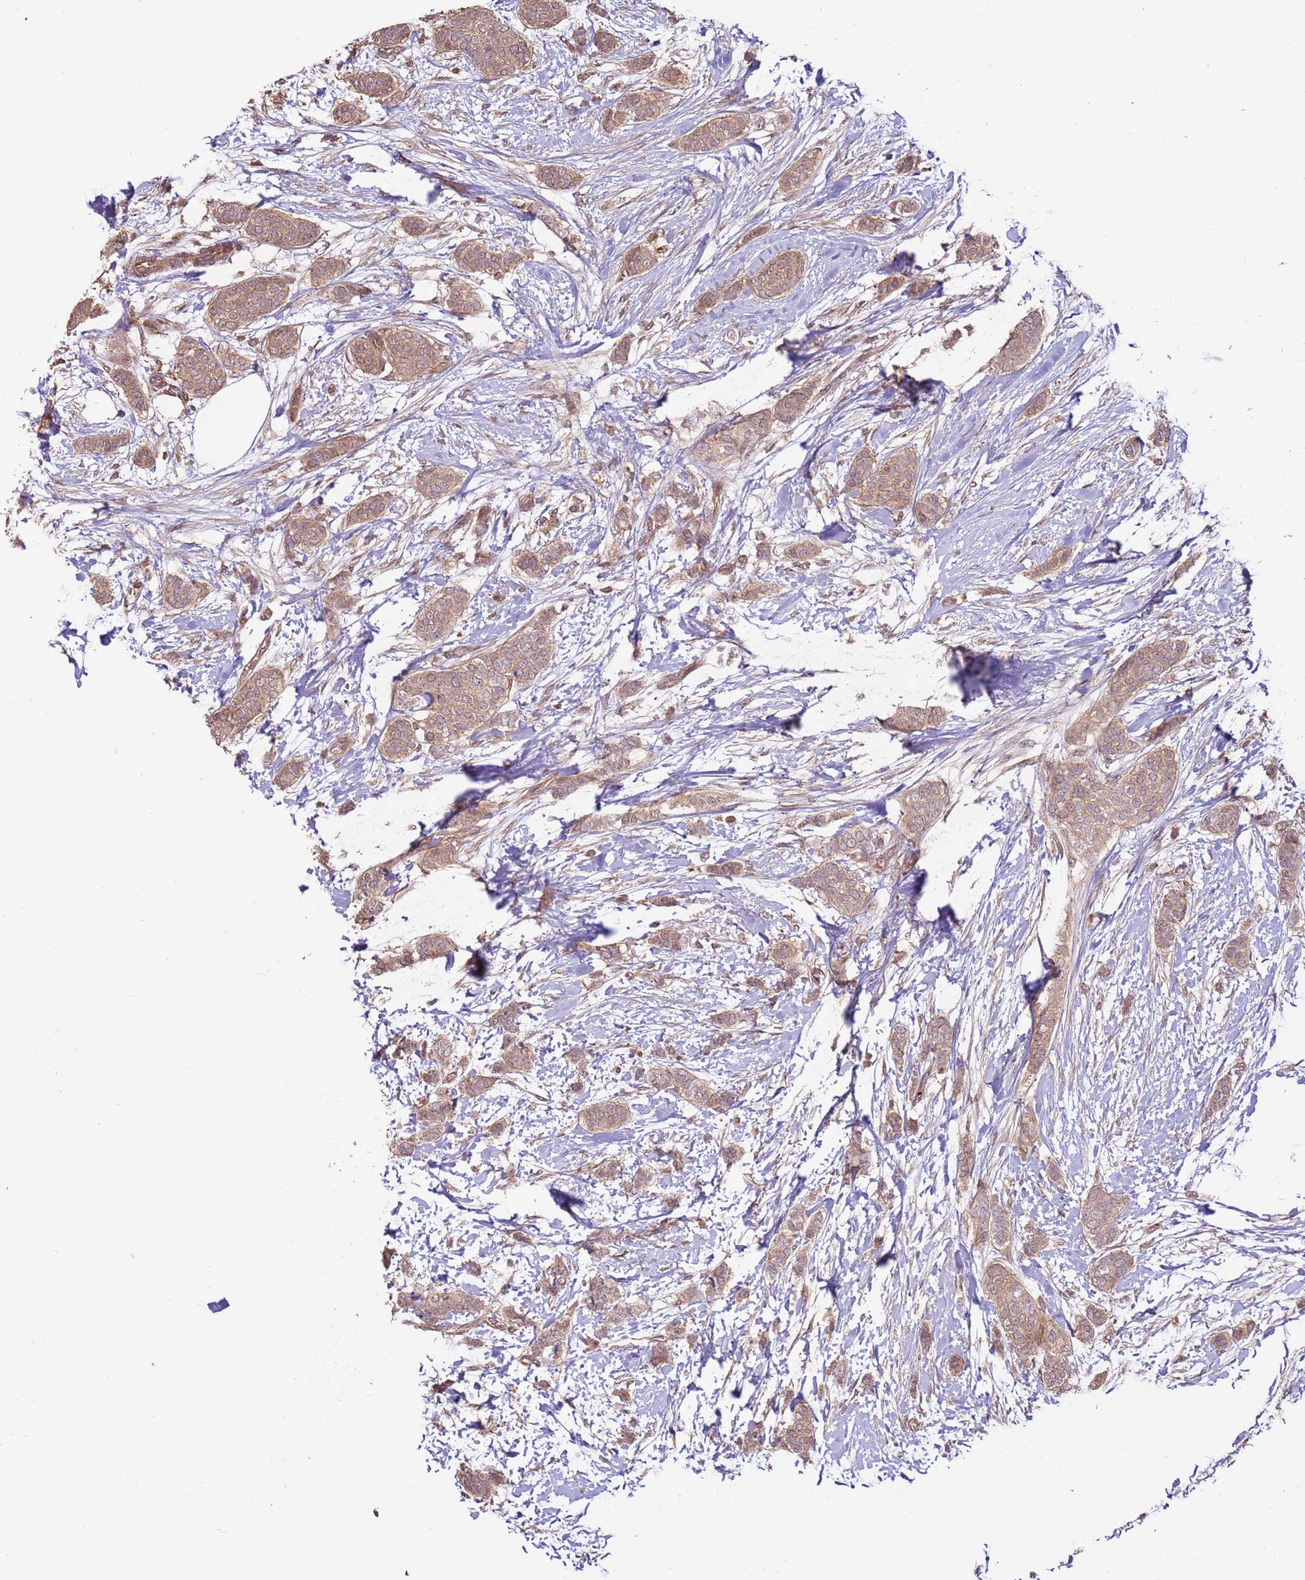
{"staining": {"intensity": "weak", "quantity": ">75%", "location": "cytoplasmic/membranous"}, "tissue": "breast cancer", "cell_type": "Tumor cells", "image_type": "cancer", "snomed": [{"axis": "morphology", "description": "Duct carcinoma"}, {"axis": "topography", "description": "Breast"}], "caption": "Immunohistochemistry (IHC) (DAB (3,3'-diaminobenzidine)) staining of breast cancer exhibits weak cytoplasmic/membranous protein positivity in approximately >75% of tumor cells.", "gene": "CCDC112", "patient": {"sex": "female", "age": 72}}